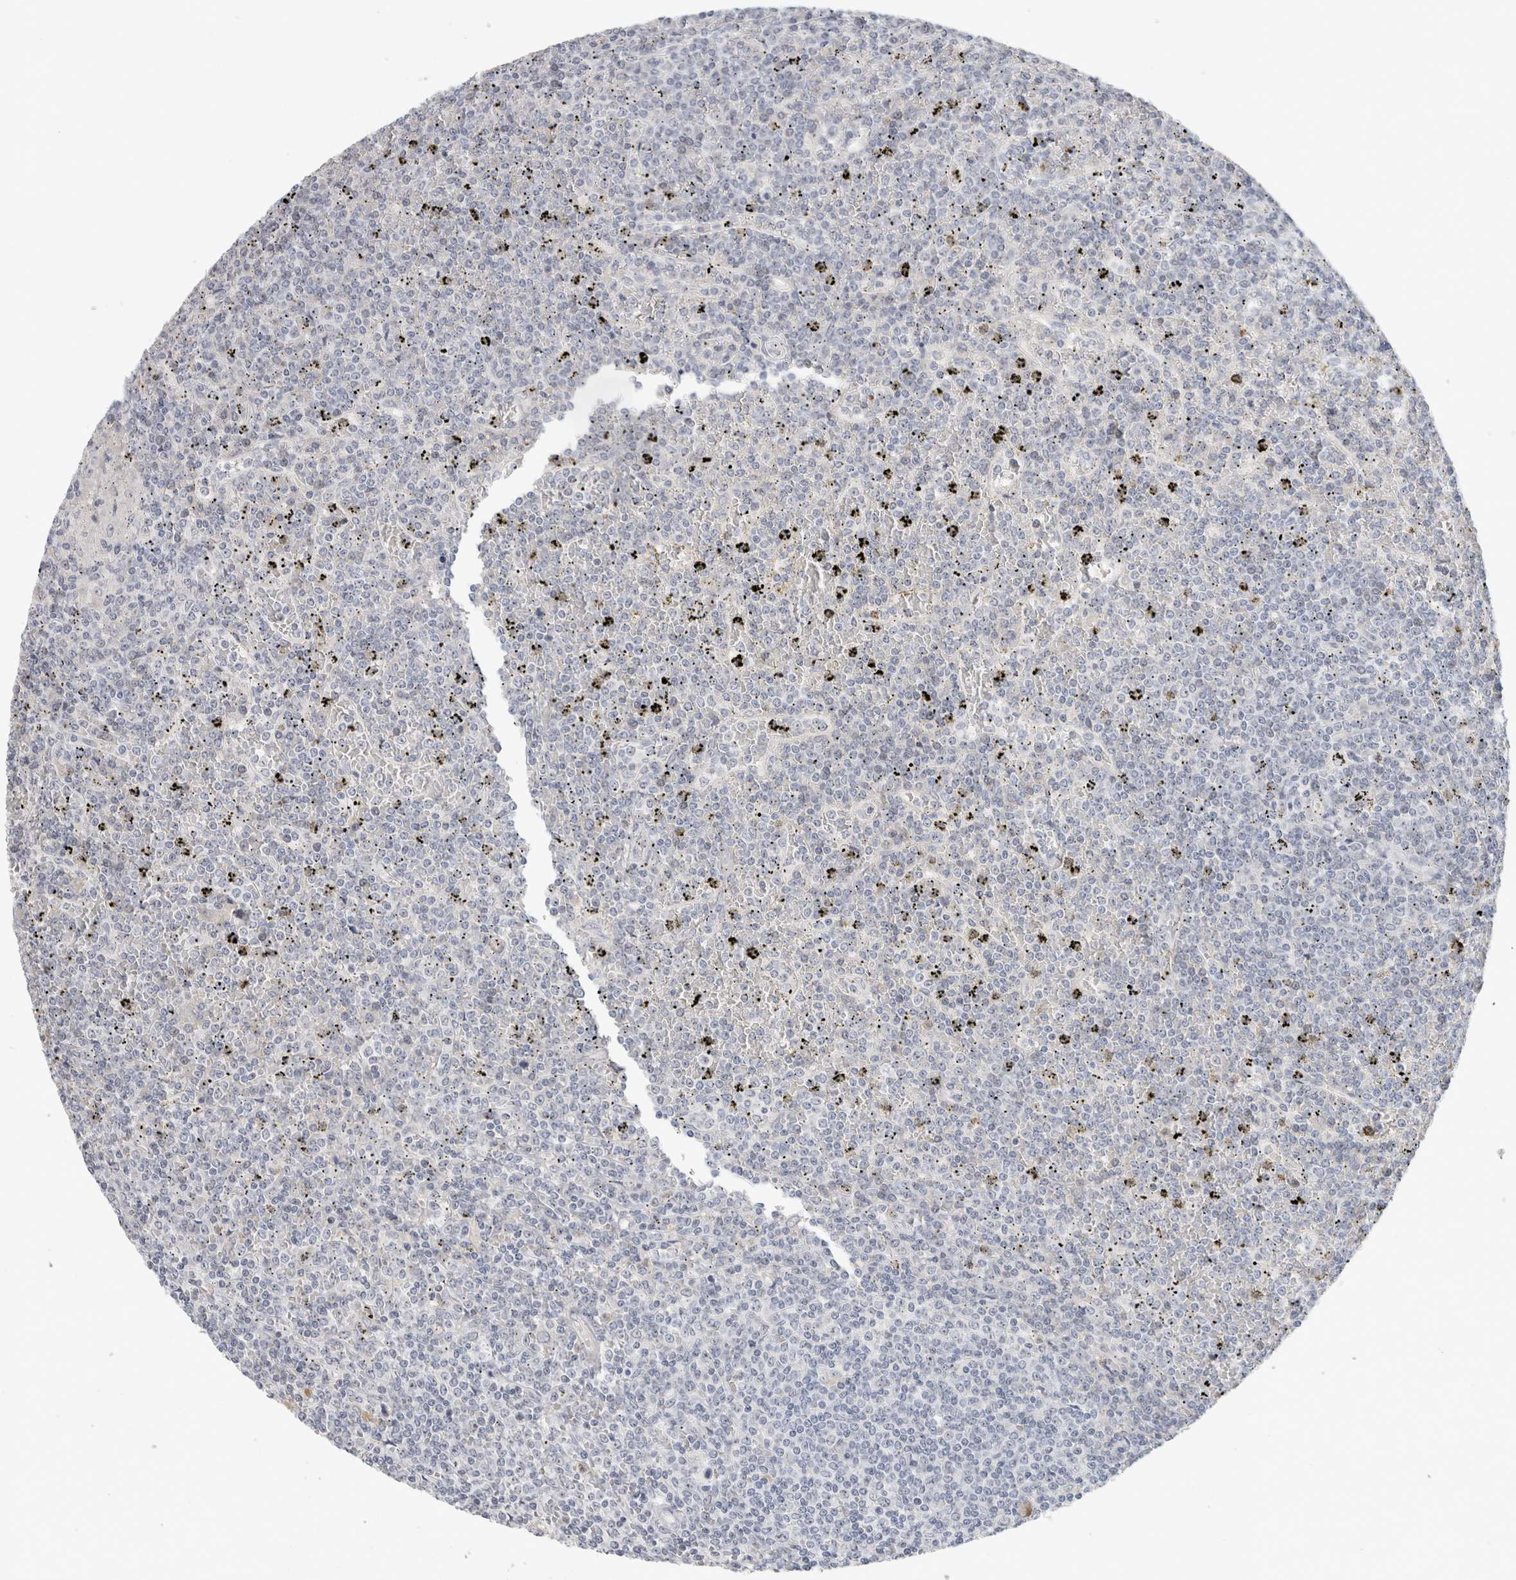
{"staining": {"intensity": "negative", "quantity": "none", "location": "none"}, "tissue": "lymphoma", "cell_type": "Tumor cells", "image_type": "cancer", "snomed": [{"axis": "morphology", "description": "Malignant lymphoma, non-Hodgkin's type, Low grade"}, {"axis": "topography", "description": "Spleen"}], "caption": "Immunohistochemical staining of lymphoma shows no significant expression in tumor cells.", "gene": "FMR1NB", "patient": {"sex": "female", "age": 19}}